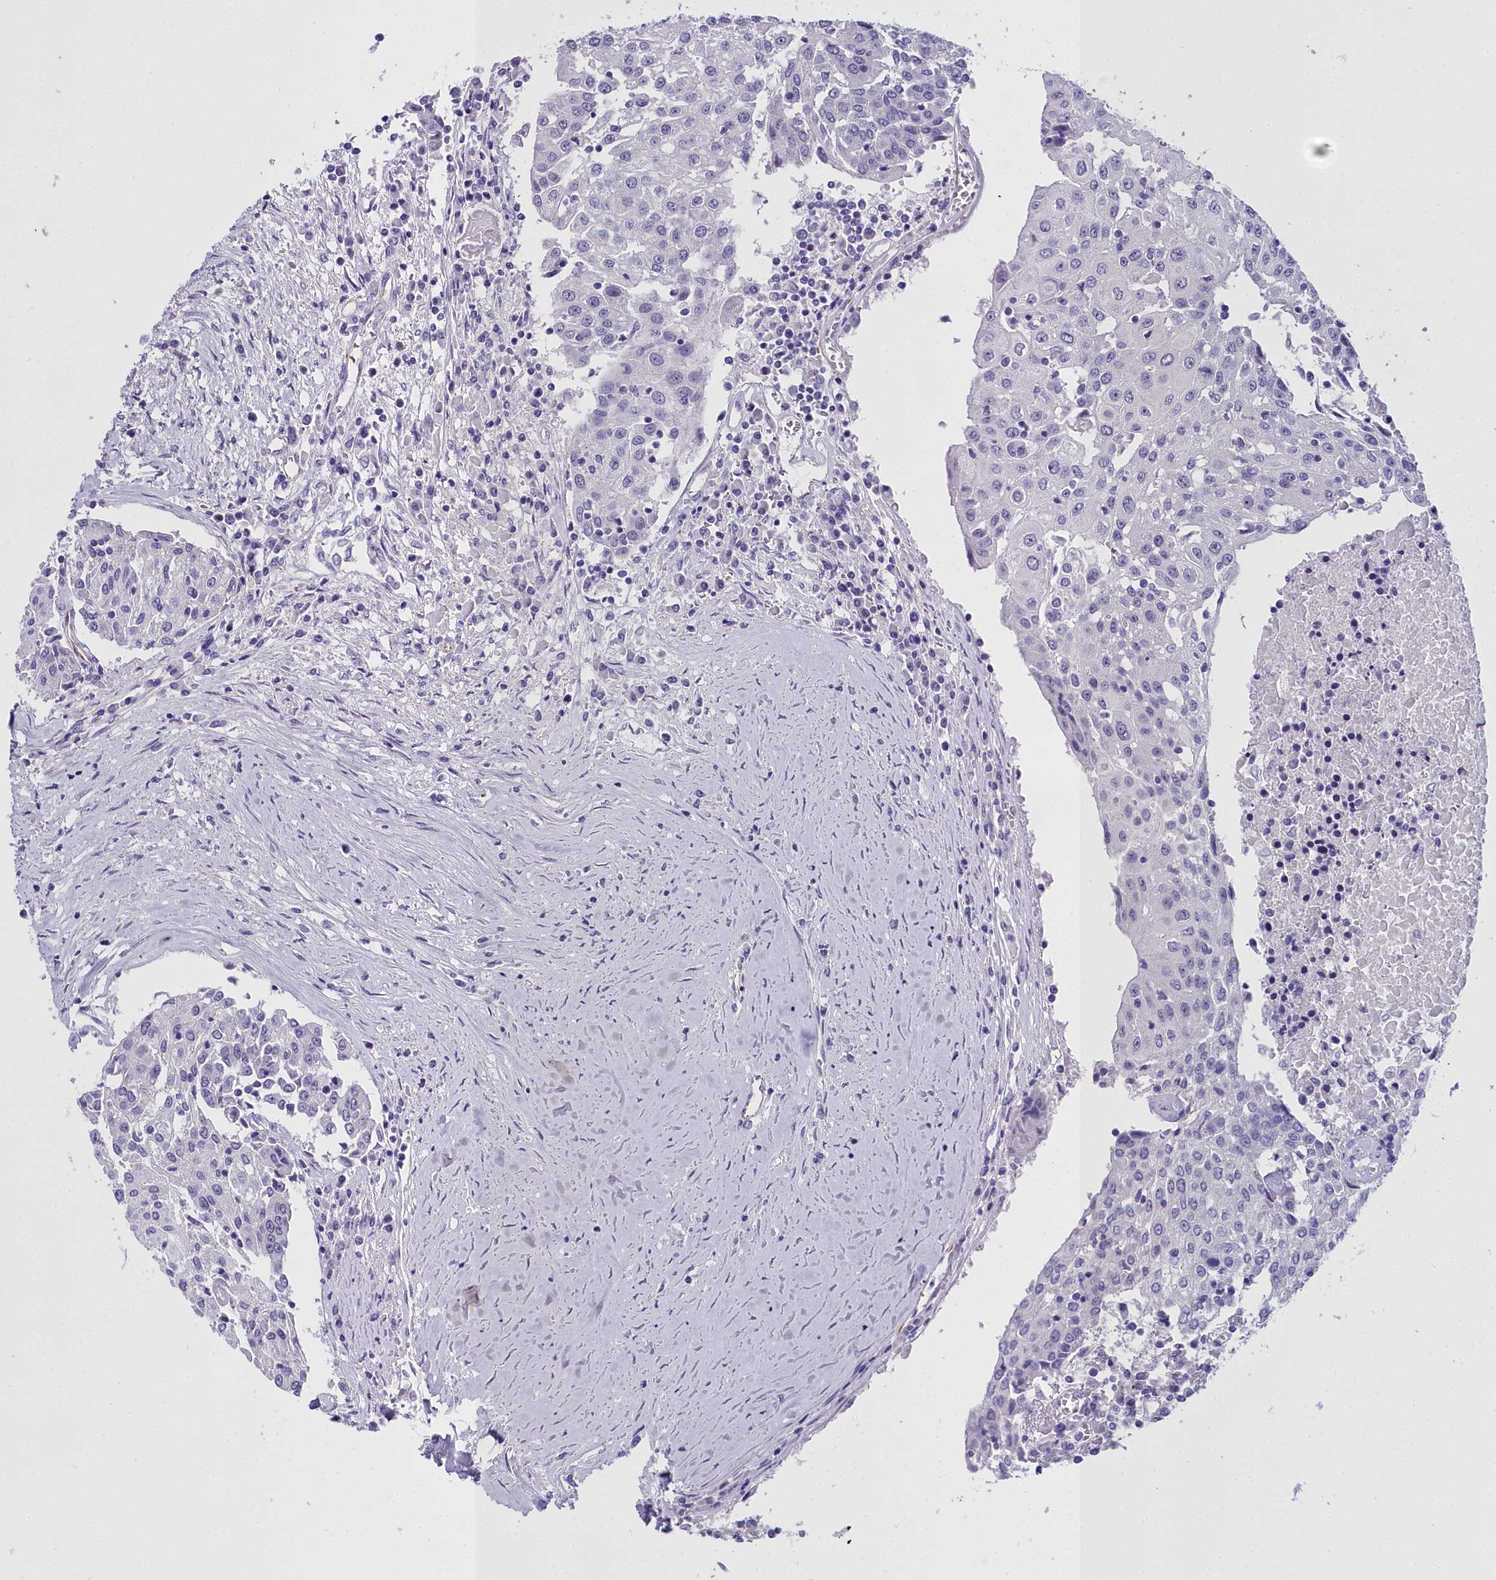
{"staining": {"intensity": "negative", "quantity": "none", "location": "none"}, "tissue": "urothelial cancer", "cell_type": "Tumor cells", "image_type": "cancer", "snomed": [{"axis": "morphology", "description": "Urothelial carcinoma, High grade"}, {"axis": "topography", "description": "Urinary bladder"}], "caption": "High power microscopy histopathology image of an immunohistochemistry micrograph of urothelial cancer, revealing no significant positivity in tumor cells. (DAB (3,3'-diaminobenzidine) immunohistochemistry (IHC) visualized using brightfield microscopy, high magnification).", "gene": "TIMM22", "patient": {"sex": "female", "age": 85}}